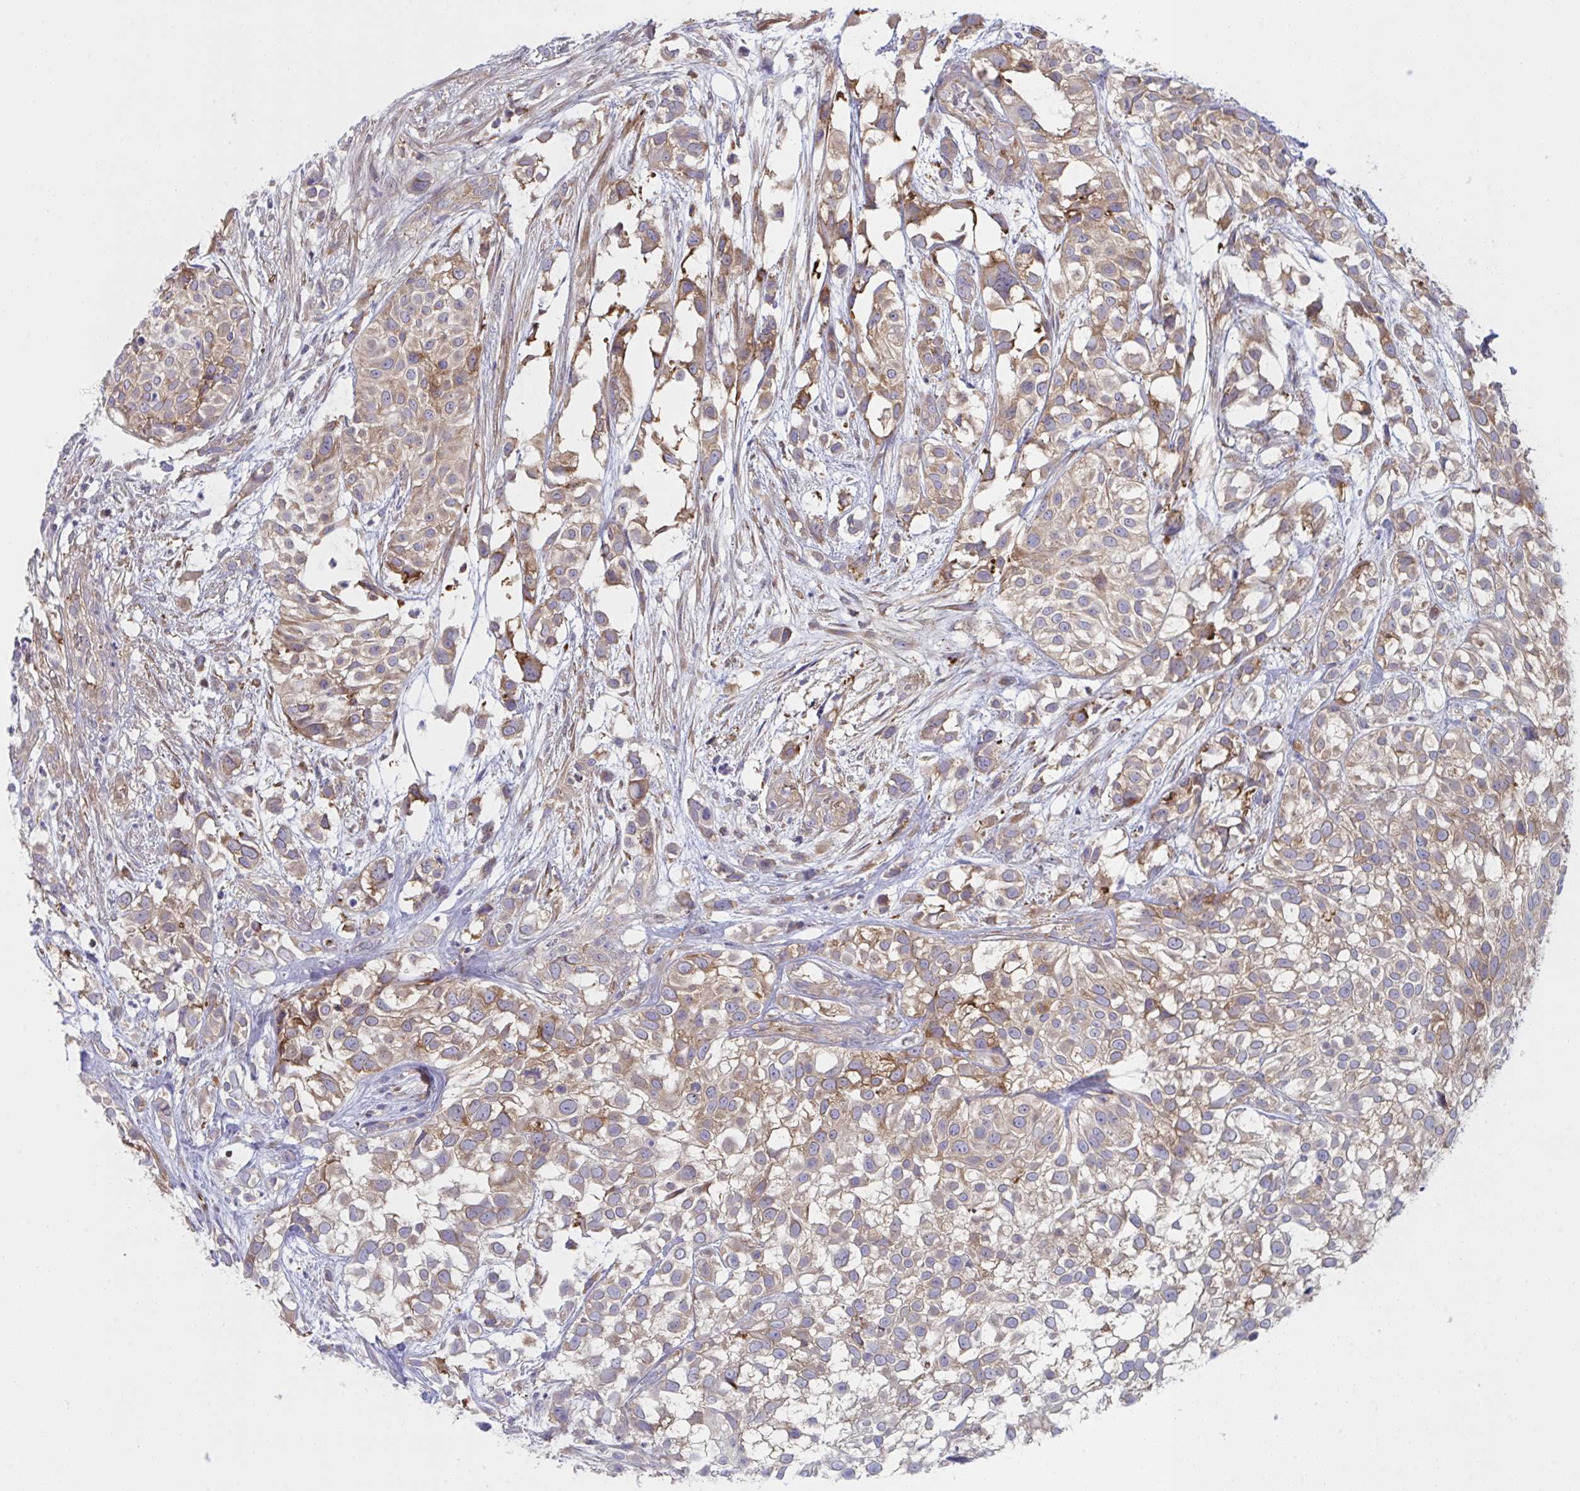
{"staining": {"intensity": "moderate", "quantity": ">75%", "location": "cytoplasmic/membranous"}, "tissue": "urothelial cancer", "cell_type": "Tumor cells", "image_type": "cancer", "snomed": [{"axis": "morphology", "description": "Urothelial carcinoma, High grade"}, {"axis": "topography", "description": "Urinary bladder"}], "caption": "Protein staining of urothelial cancer tissue reveals moderate cytoplasmic/membranous expression in approximately >75% of tumor cells.", "gene": "WNK1", "patient": {"sex": "male", "age": 56}}